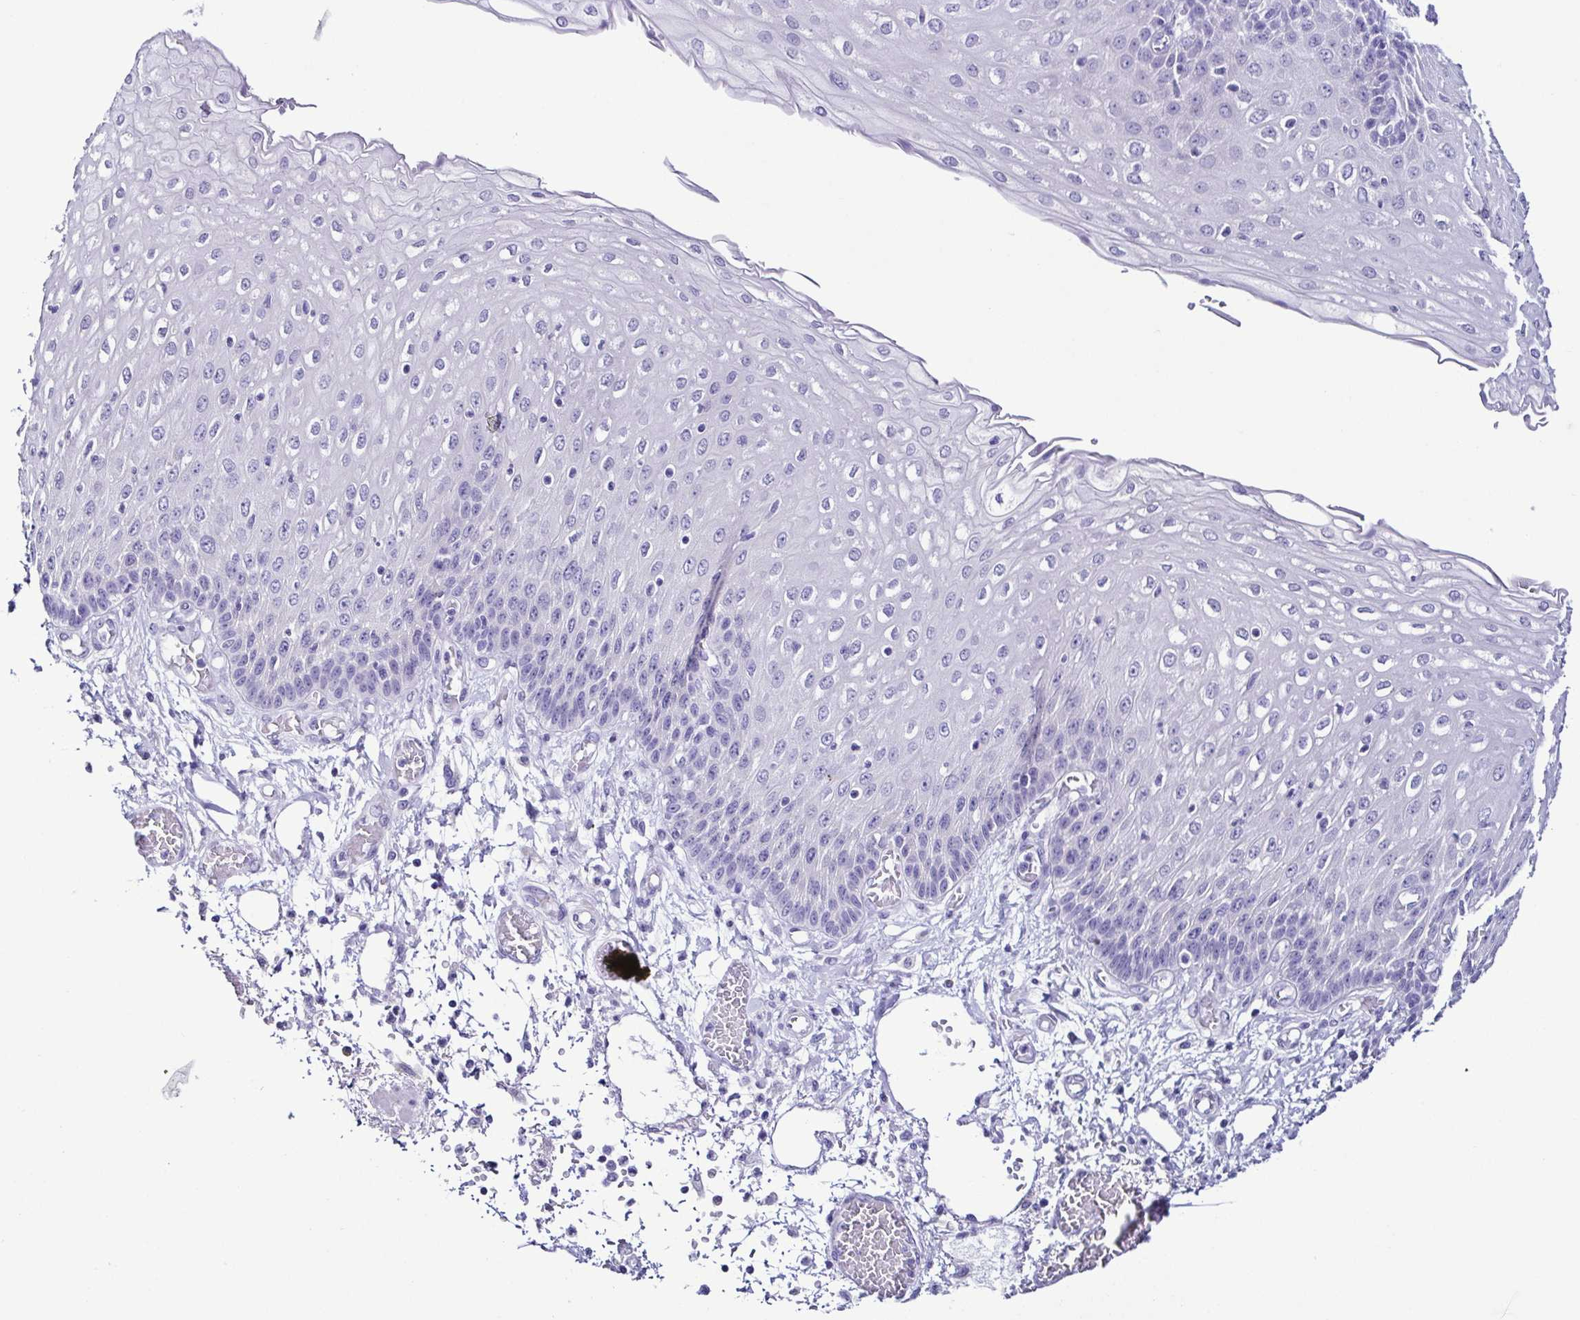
{"staining": {"intensity": "negative", "quantity": "none", "location": "none"}, "tissue": "esophagus", "cell_type": "Squamous epithelial cells", "image_type": "normal", "snomed": [{"axis": "morphology", "description": "Normal tissue, NOS"}, {"axis": "morphology", "description": "Adenocarcinoma, NOS"}, {"axis": "topography", "description": "Esophagus"}], "caption": "A high-resolution image shows immunohistochemistry (IHC) staining of unremarkable esophagus, which exhibits no significant positivity in squamous epithelial cells.", "gene": "SRL", "patient": {"sex": "male", "age": 81}}